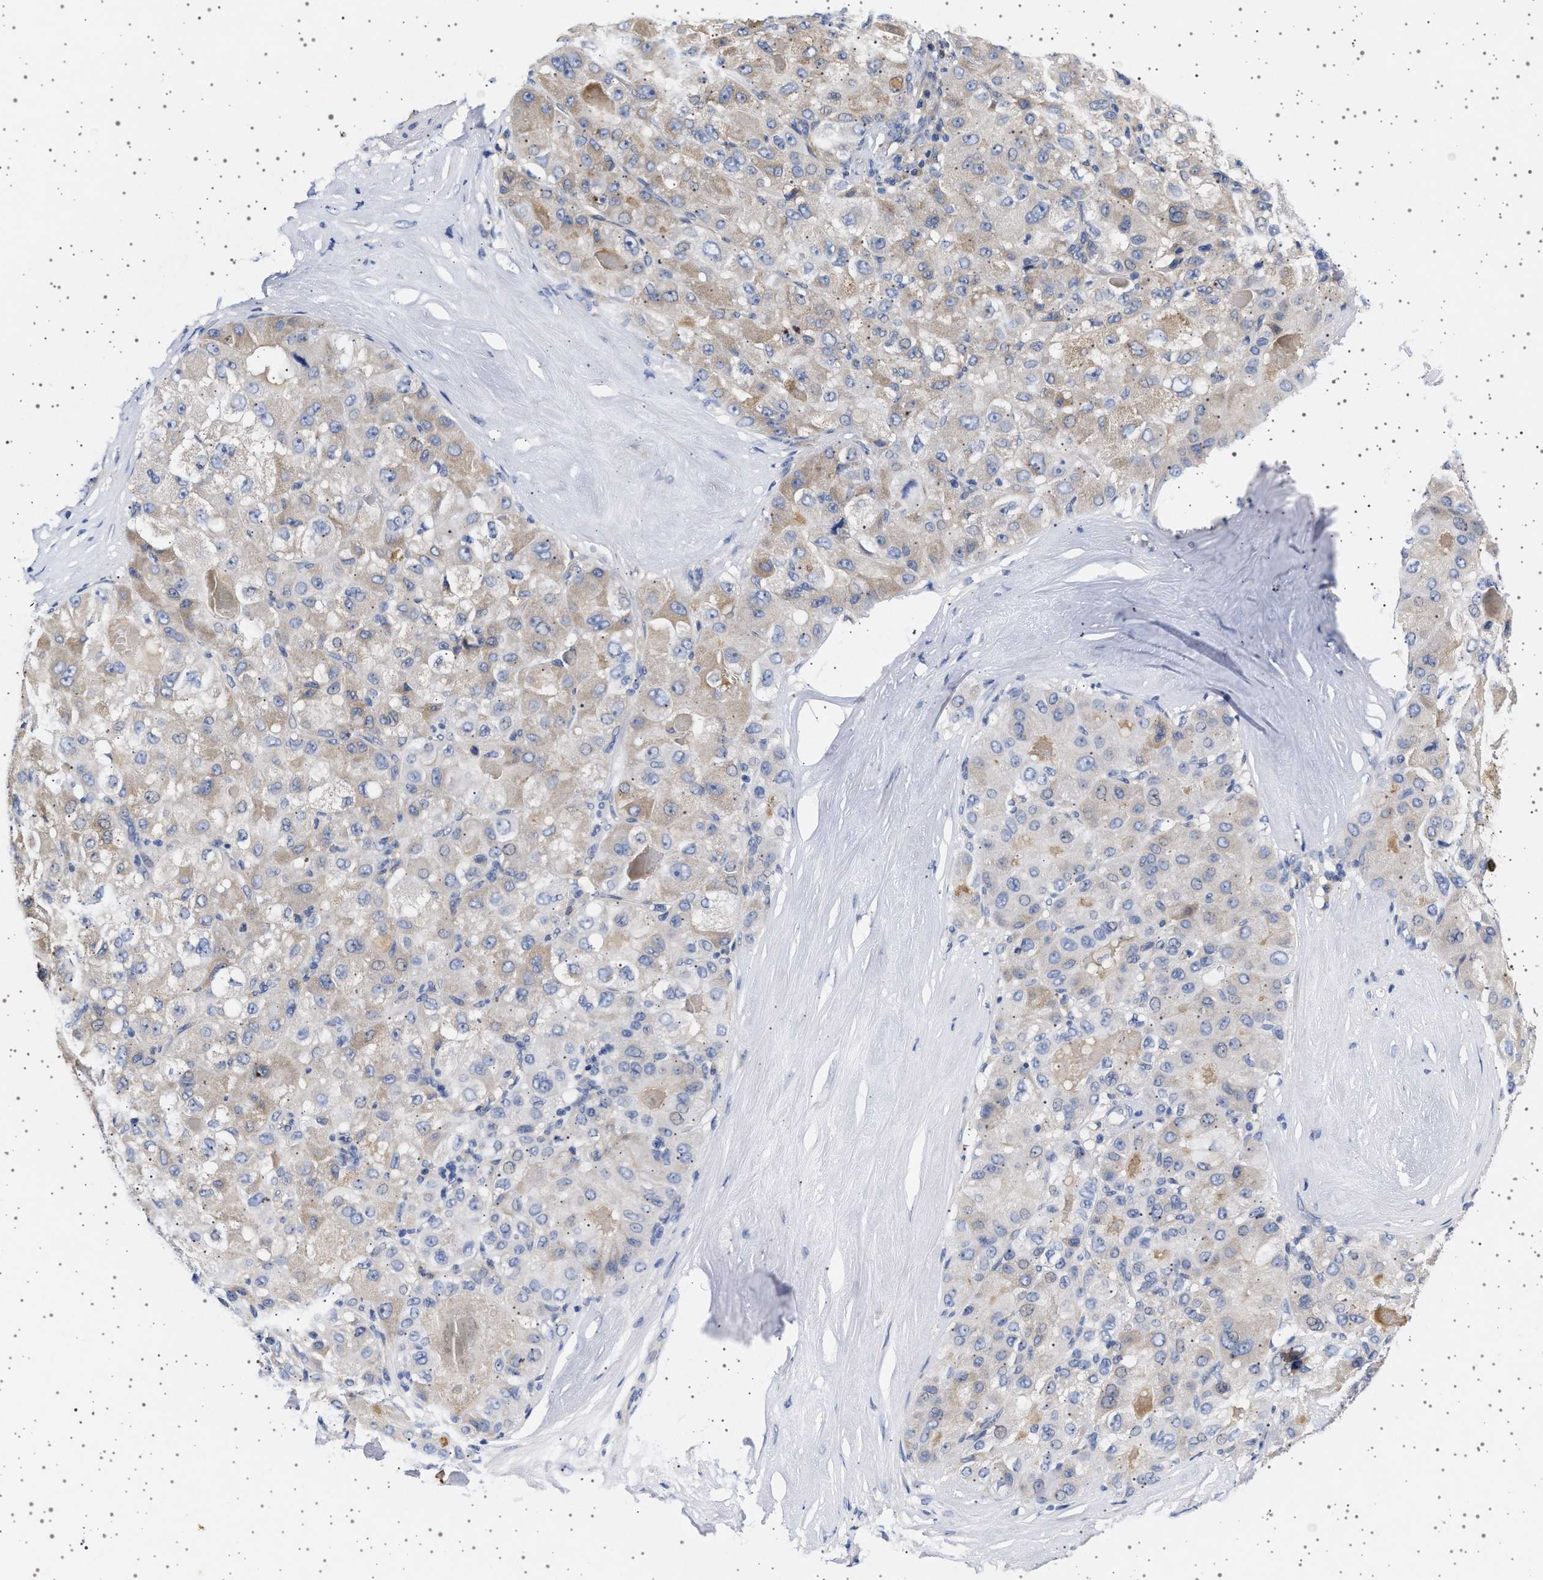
{"staining": {"intensity": "weak", "quantity": "<25%", "location": "cytoplasmic/membranous"}, "tissue": "liver cancer", "cell_type": "Tumor cells", "image_type": "cancer", "snomed": [{"axis": "morphology", "description": "Carcinoma, Hepatocellular, NOS"}, {"axis": "topography", "description": "Liver"}], "caption": "The micrograph exhibits no significant positivity in tumor cells of liver cancer (hepatocellular carcinoma). (DAB (3,3'-diaminobenzidine) IHC visualized using brightfield microscopy, high magnification).", "gene": "TRMT10B", "patient": {"sex": "male", "age": 80}}